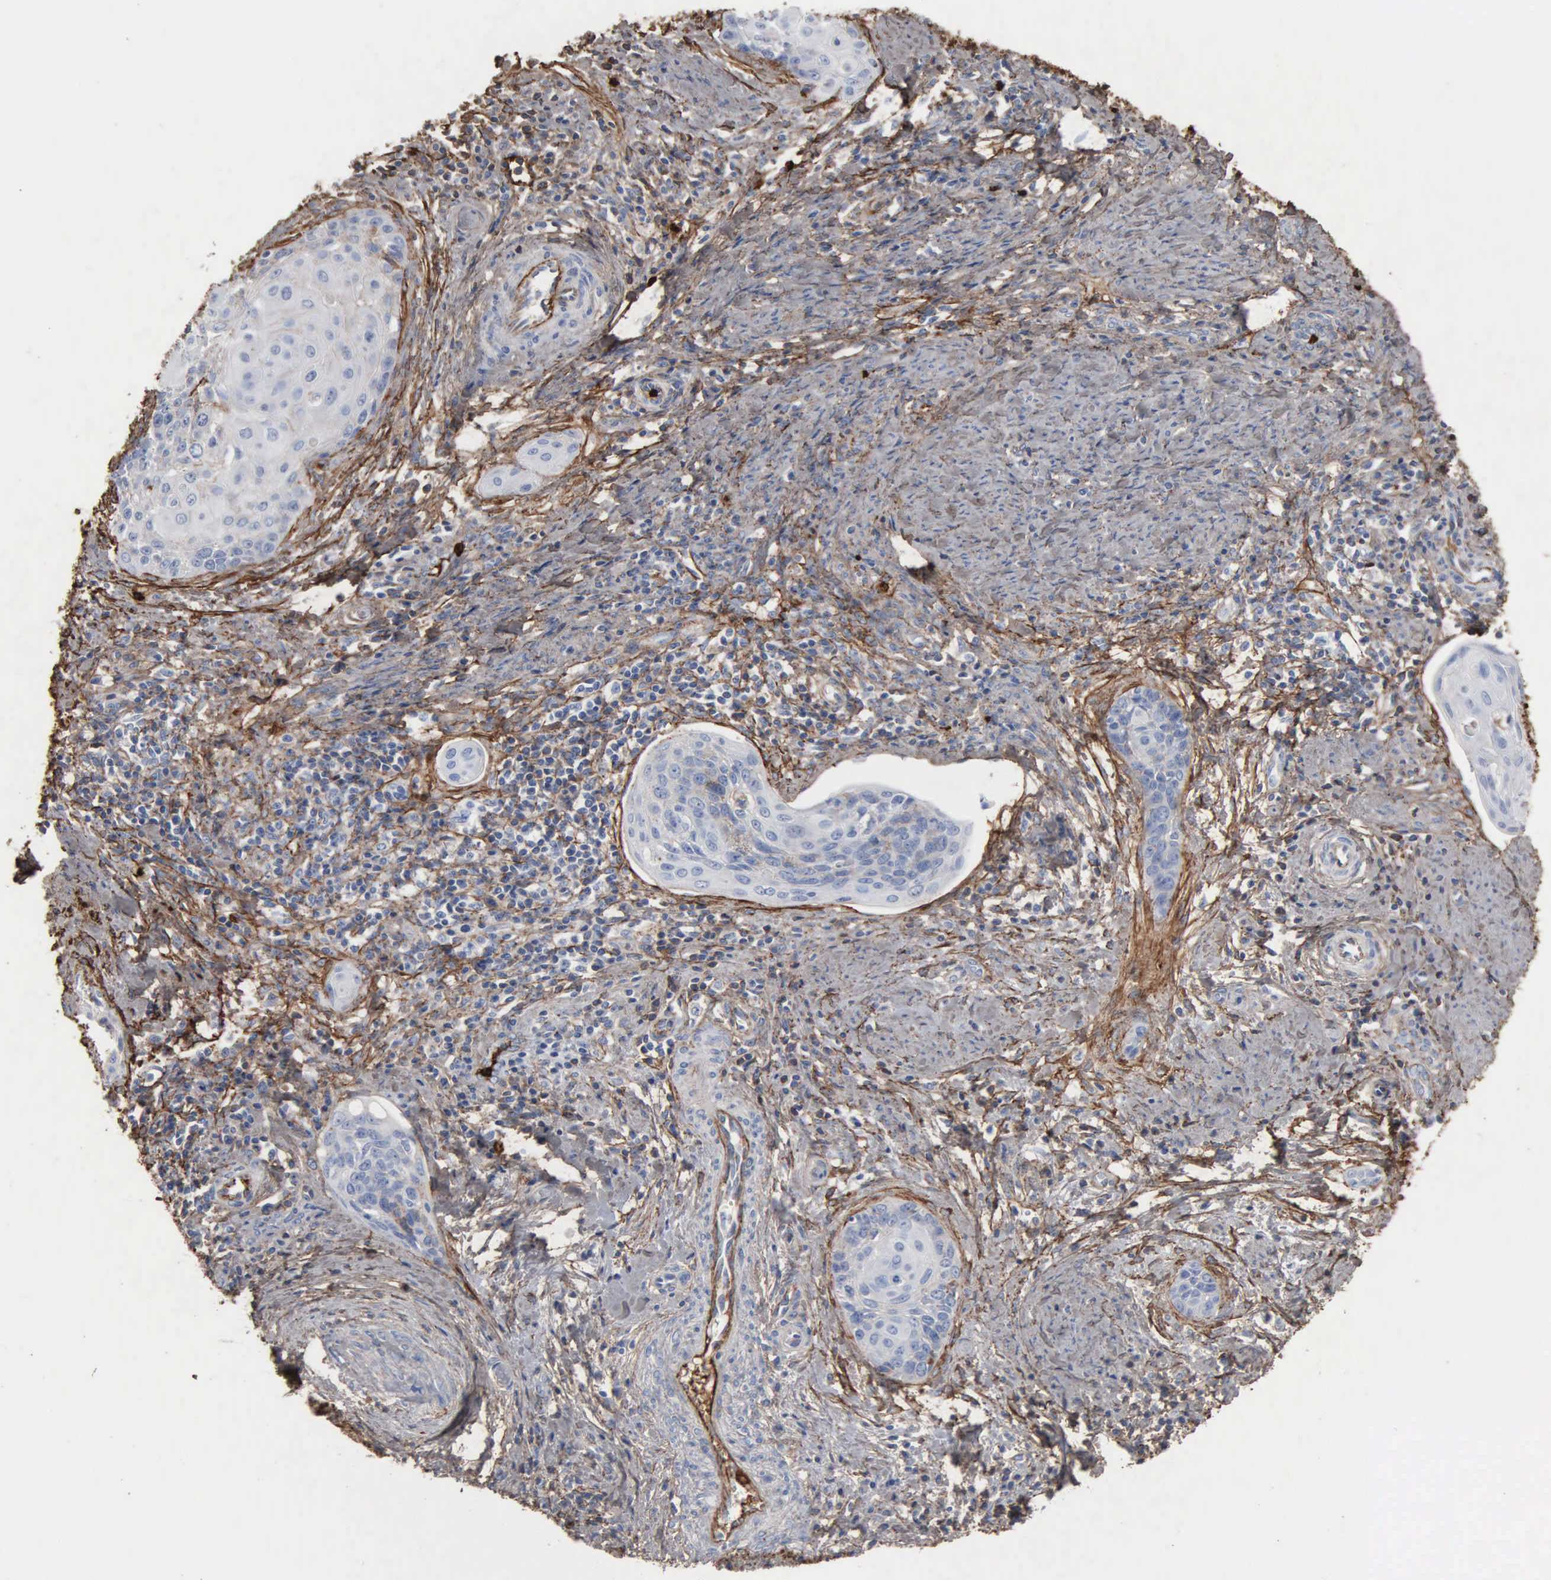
{"staining": {"intensity": "weak", "quantity": "25%-75%", "location": "cytoplasmic/membranous"}, "tissue": "cervical cancer", "cell_type": "Tumor cells", "image_type": "cancer", "snomed": [{"axis": "morphology", "description": "Squamous cell carcinoma, NOS"}, {"axis": "topography", "description": "Cervix"}], "caption": "A low amount of weak cytoplasmic/membranous staining is appreciated in approximately 25%-75% of tumor cells in cervical cancer (squamous cell carcinoma) tissue. (Brightfield microscopy of DAB IHC at high magnification).", "gene": "FN1", "patient": {"sex": "female", "age": 33}}